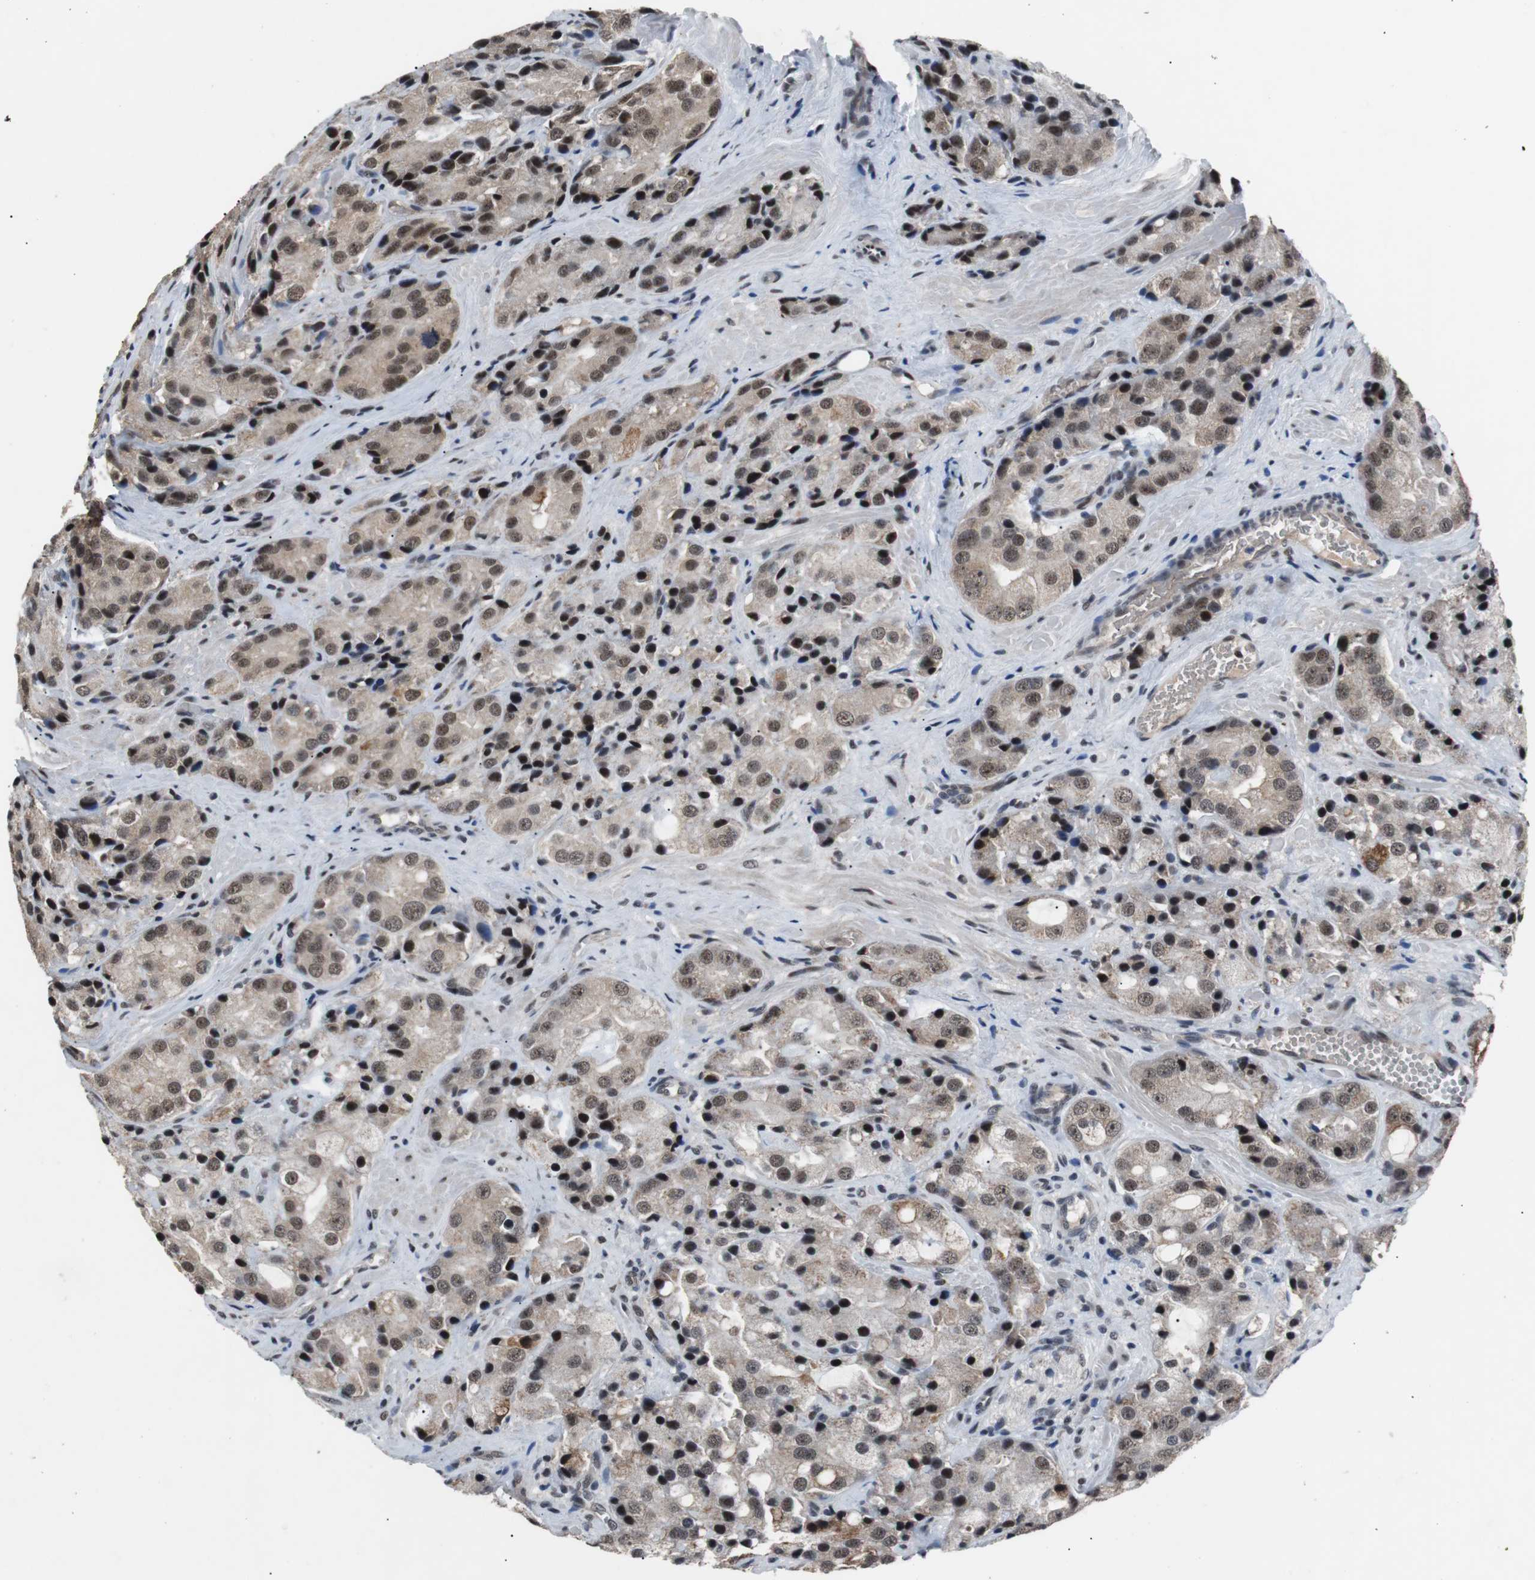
{"staining": {"intensity": "weak", "quantity": "25%-75%", "location": "cytoplasmic/membranous,nuclear"}, "tissue": "prostate cancer", "cell_type": "Tumor cells", "image_type": "cancer", "snomed": [{"axis": "morphology", "description": "Adenocarcinoma, High grade"}, {"axis": "topography", "description": "Prostate"}], "caption": "Immunohistochemical staining of human prostate high-grade adenocarcinoma reveals weak cytoplasmic/membranous and nuclear protein positivity in approximately 25%-75% of tumor cells.", "gene": "USP28", "patient": {"sex": "male", "age": 70}}